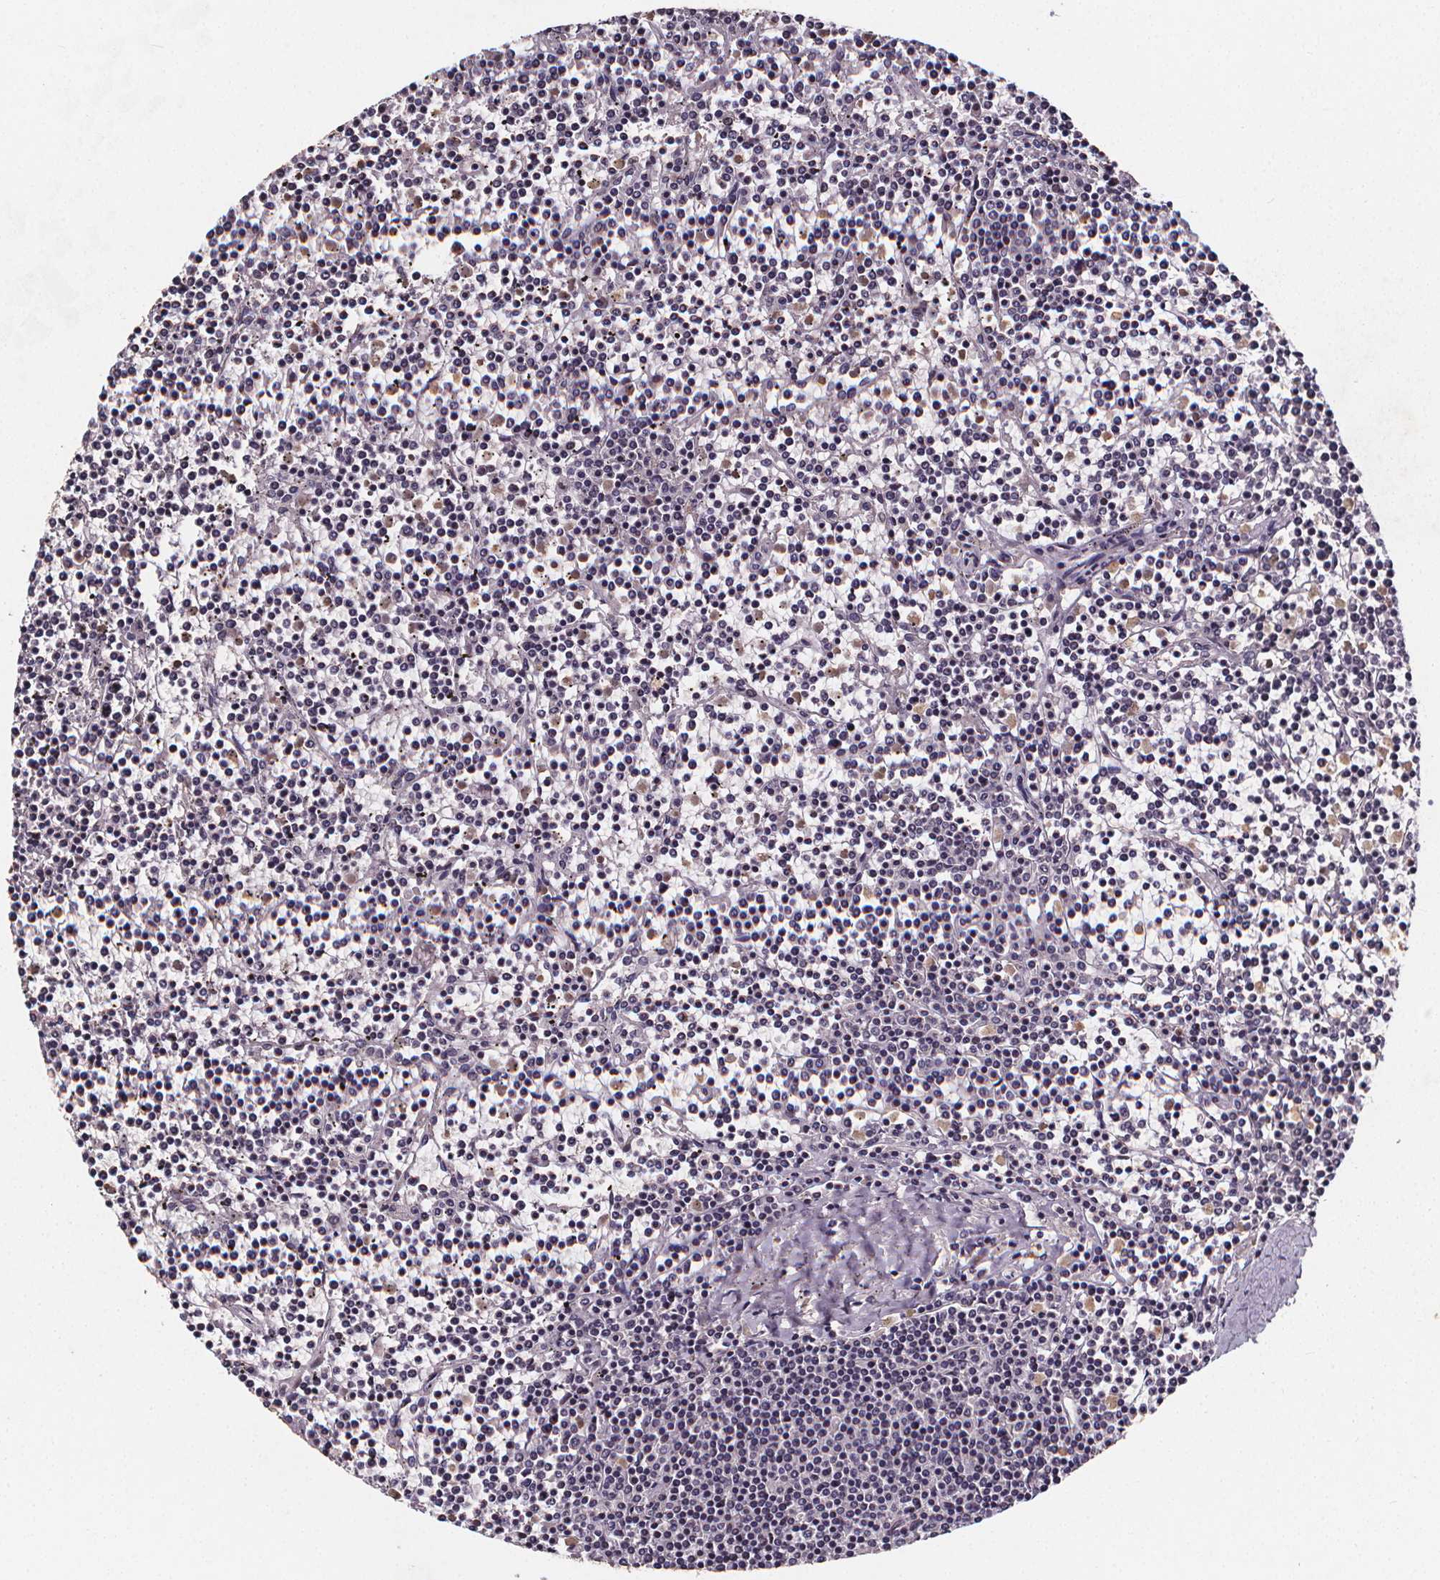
{"staining": {"intensity": "negative", "quantity": "none", "location": "none"}, "tissue": "lymphoma", "cell_type": "Tumor cells", "image_type": "cancer", "snomed": [{"axis": "morphology", "description": "Malignant lymphoma, non-Hodgkin's type, Low grade"}, {"axis": "topography", "description": "Spleen"}], "caption": "IHC image of neoplastic tissue: human lymphoma stained with DAB displays no significant protein positivity in tumor cells.", "gene": "SPAG8", "patient": {"sex": "female", "age": 19}}